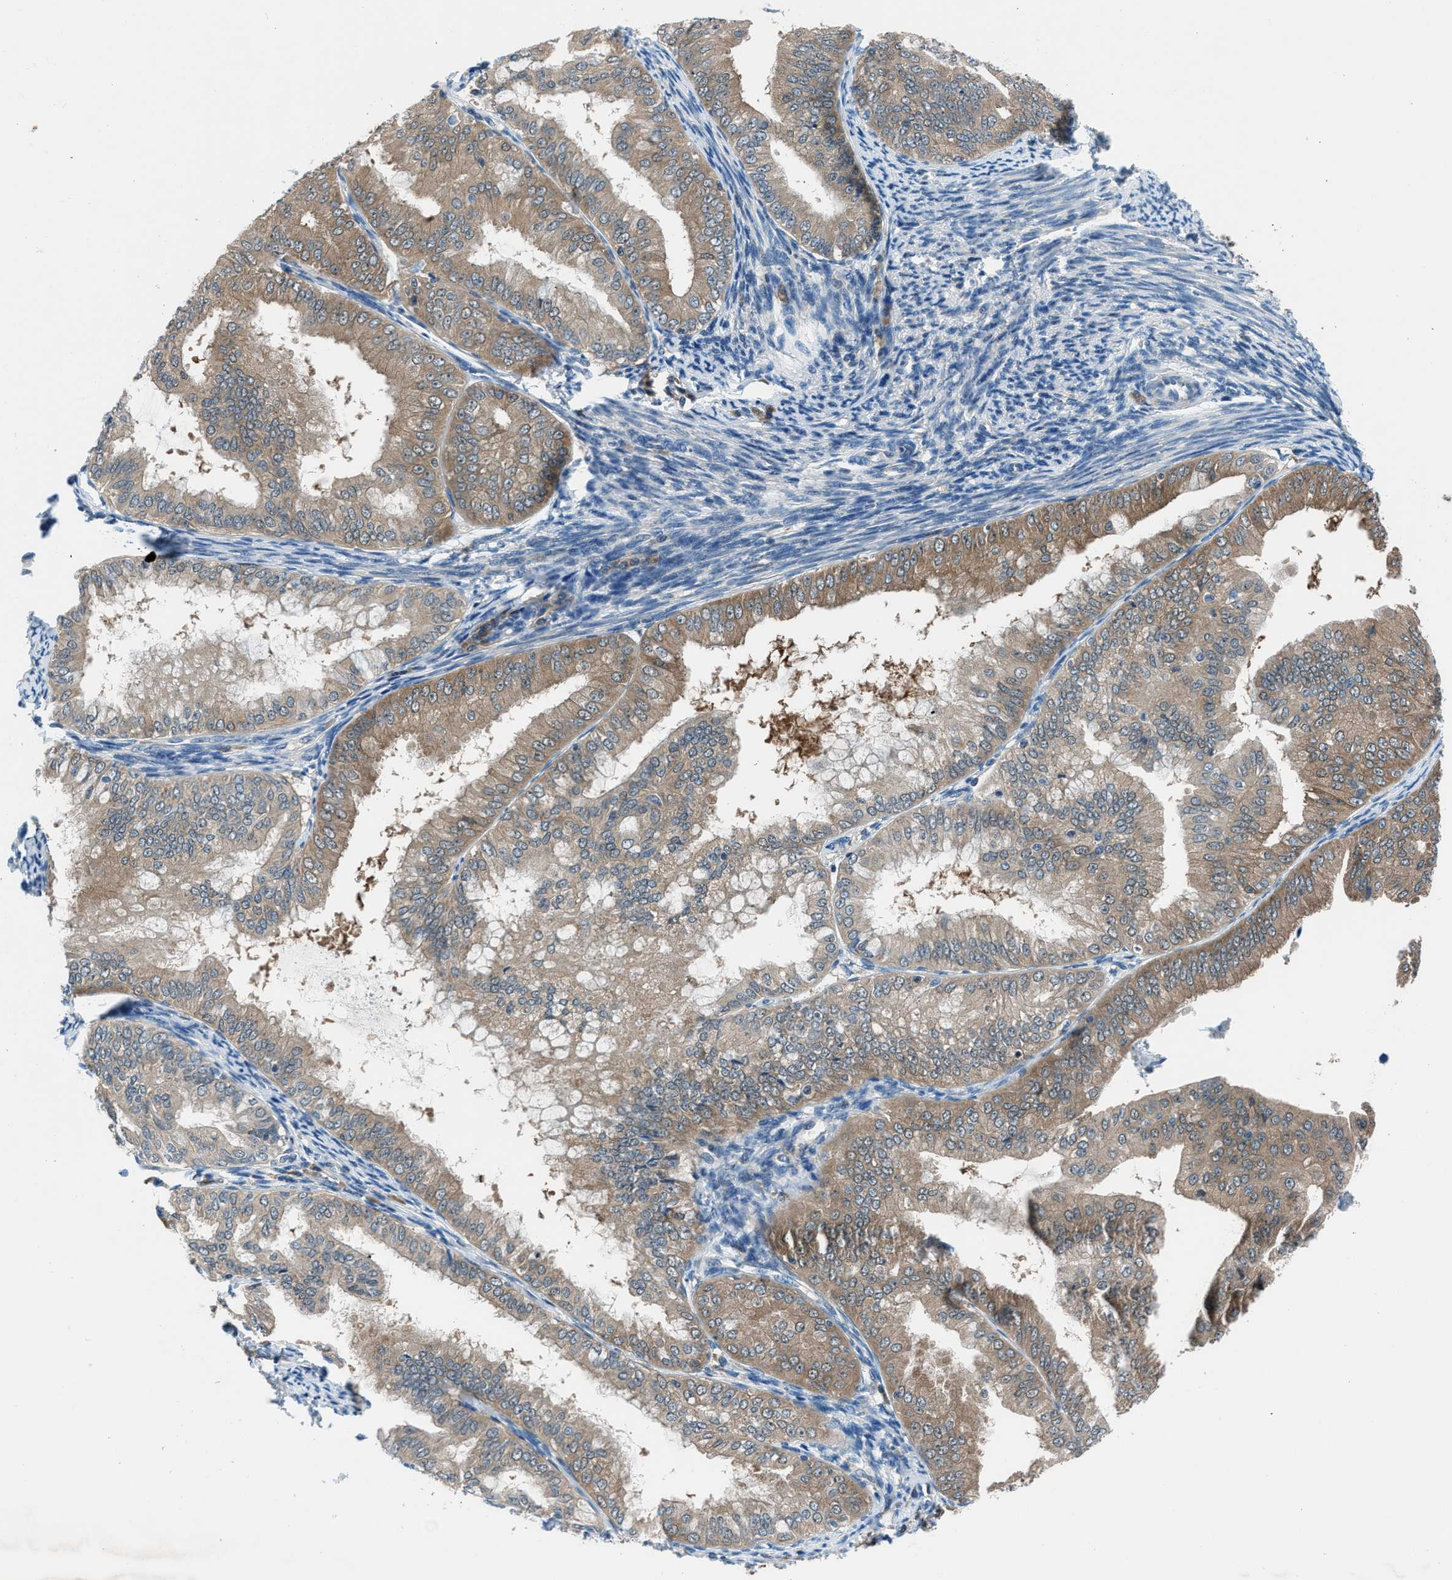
{"staining": {"intensity": "moderate", "quantity": ">75%", "location": "cytoplasmic/membranous"}, "tissue": "endometrial cancer", "cell_type": "Tumor cells", "image_type": "cancer", "snomed": [{"axis": "morphology", "description": "Adenocarcinoma, NOS"}, {"axis": "topography", "description": "Endometrium"}], "caption": "Approximately >75% of tumor cells in endometrial cancer (adenocarcinoma) exhibit moderate cytoplasmic/membranous protein positivity as visualized by brown immunohistochemical staining.", "gene": "ACP1", "patient": {"sex": "female", "age": 63}}